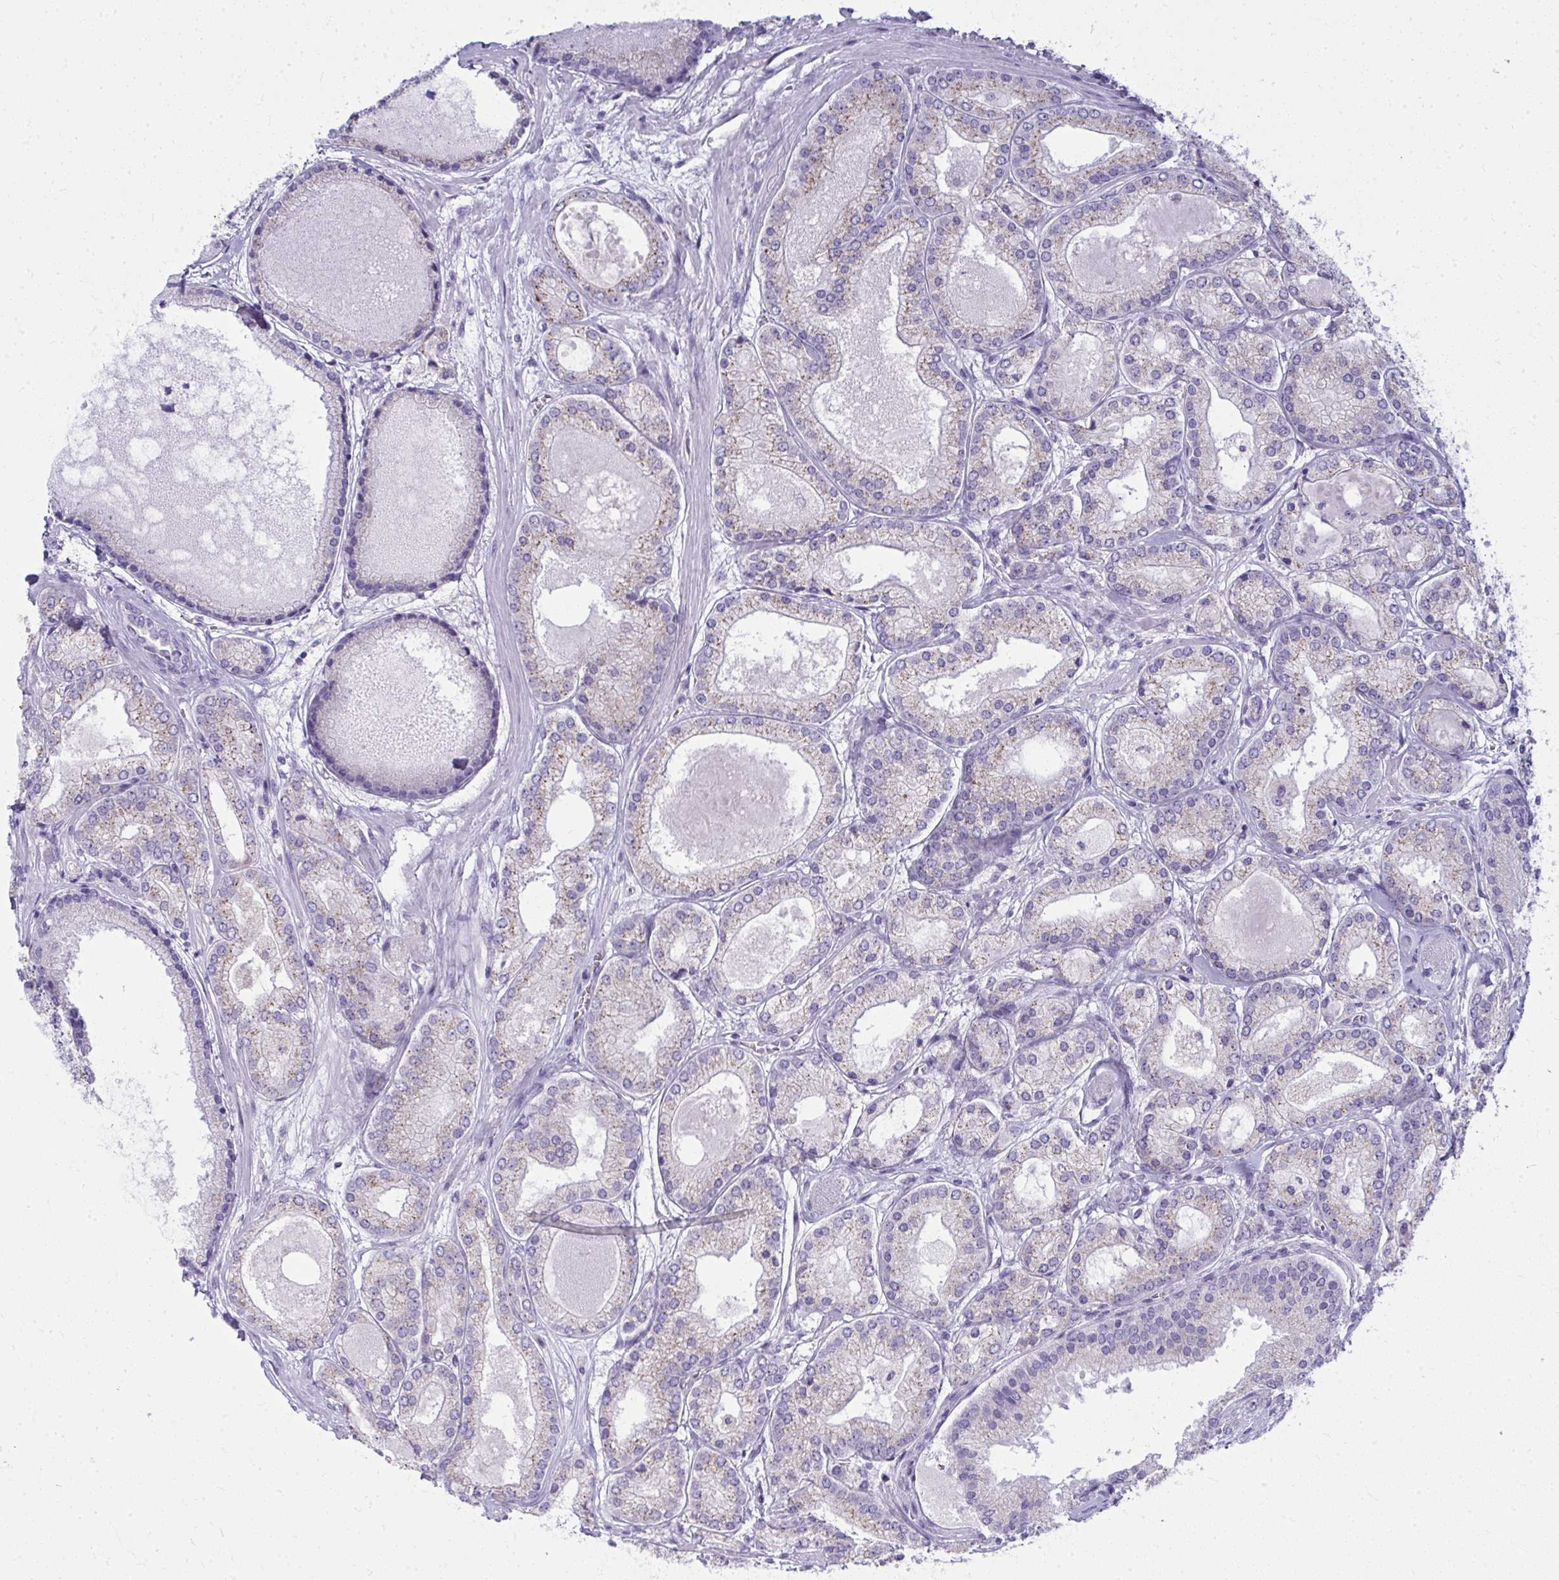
{"staining": {"intensity": "weak", "quantity": "25%-75%", "location": "cytoplasmic/membranous"}, "tissue": "prostate cancer", "cell_type": "Tumor cells", "image_type": "cancer", "snomed": [{"axis": "morphology", "description": "Adenocarcinoma, High grade"}, {"axis": "topography", "description": "Prostate"}], "caption": "Prostate cancer (high-grade adenocarcinoma) stained with DAB (3,3'-diaminobenzidine) immunohistochemistry (IHC) shows low levels of weak cytoplasmic/membranous positivity in about 25%-75% of tumor cells. The staining was performed using DAB (3,3'-diaminobenzidine), with brown indicating positive protein expression. Nuclei are stained blue with hematoxylin.", "gene": "QDPR", "patient": {"sex": "male", "age": 67}}